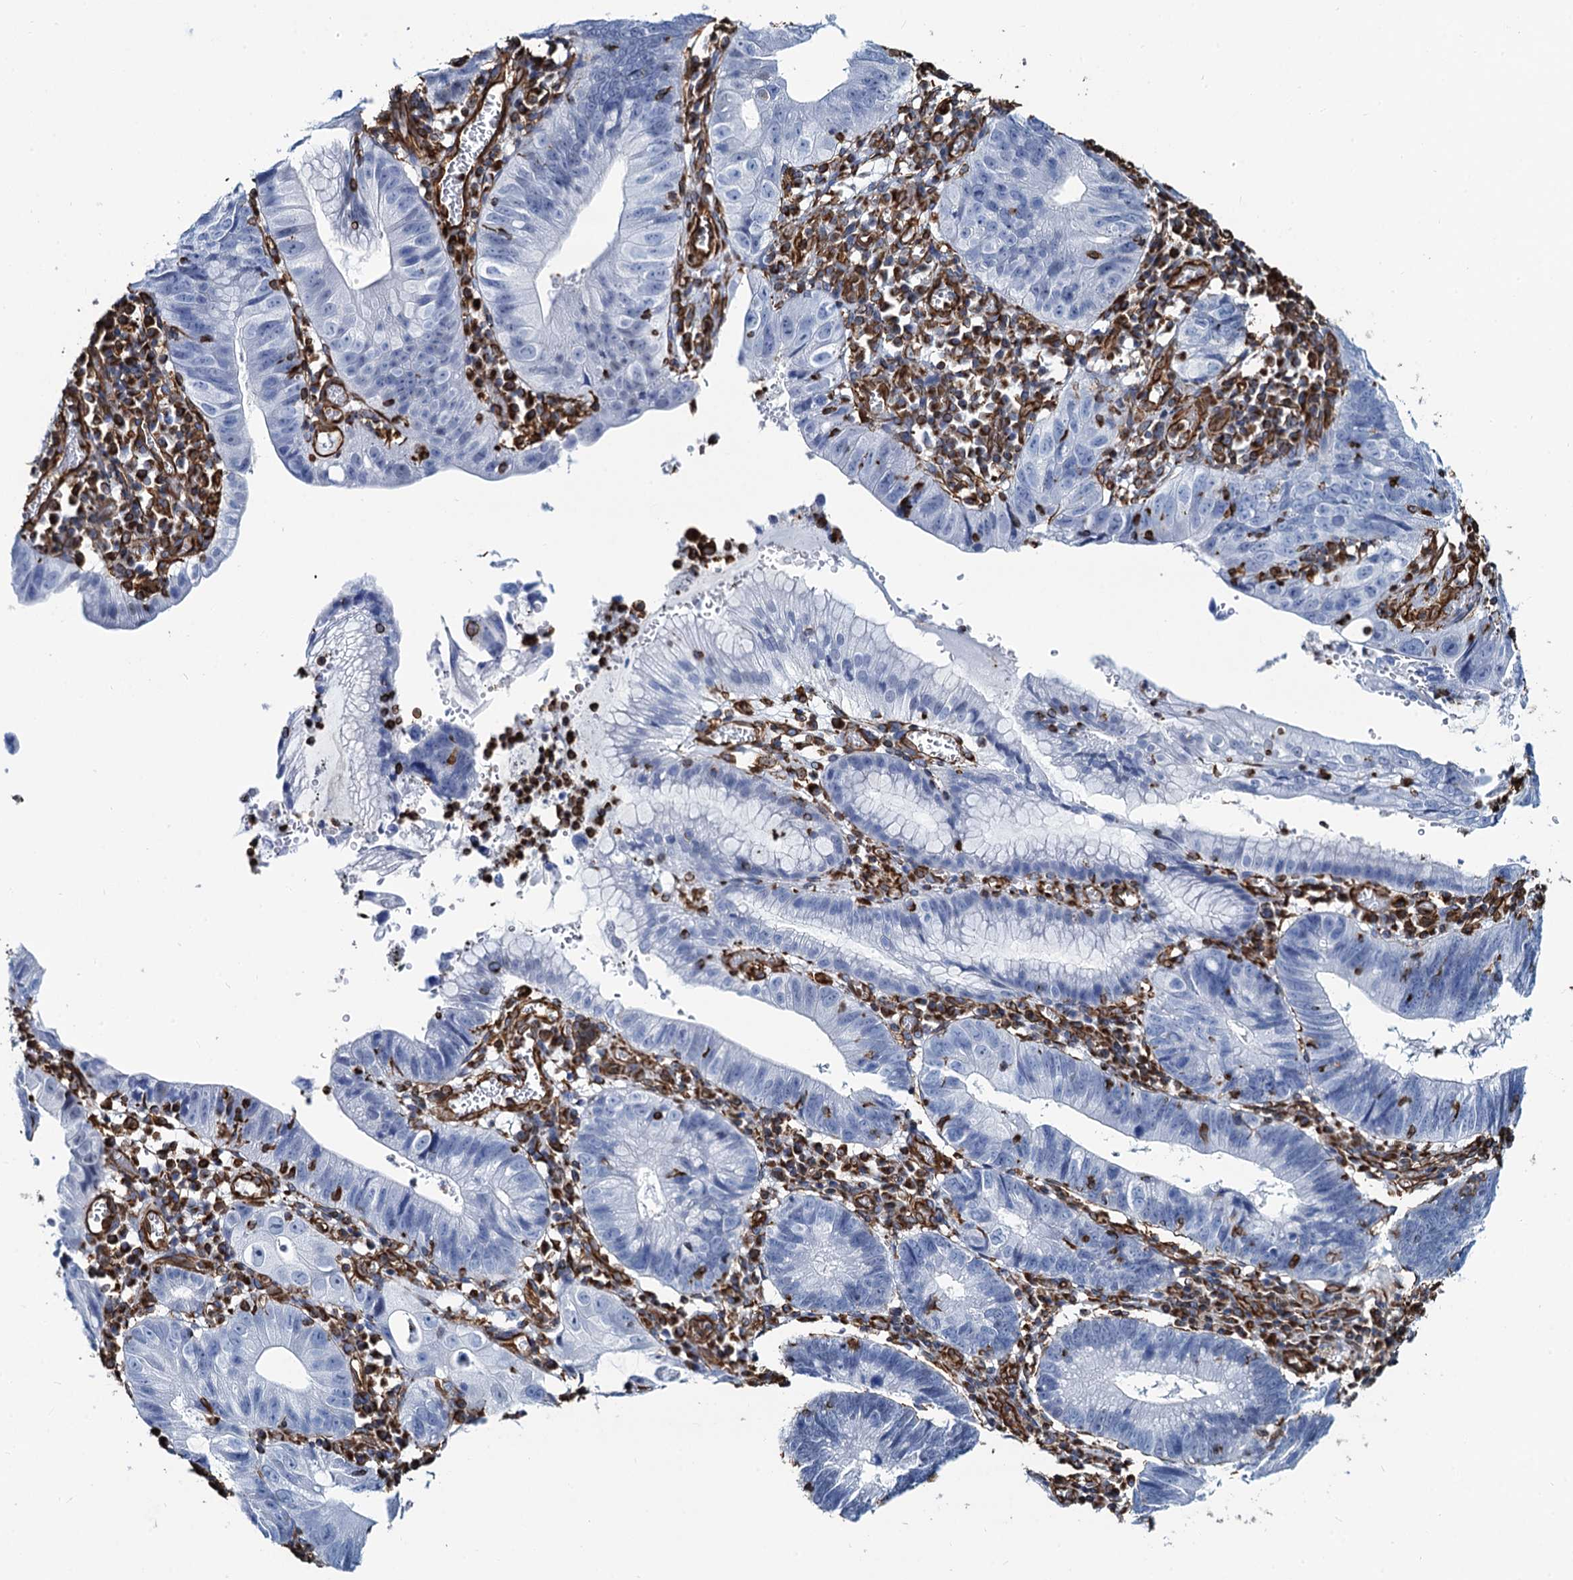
{"staining": {"intensity": "negative", "quantity": "none", "location": "none"}, "tissue": "stomach cancer", "cell_type": "Tumor cells", "image_type": "cancer", "snomed": [{"axis": "morphology", "description": "Adenocarcinoma, NOS"}, {"axis": "topography", "description": "Stomach"}], "caption": "Adenocarcinoma (stomach) stained for a protein using IHC reveals no staining tumor cells.", "gene": "PGM2", "patient": {"sex": "male", "age": 59}}